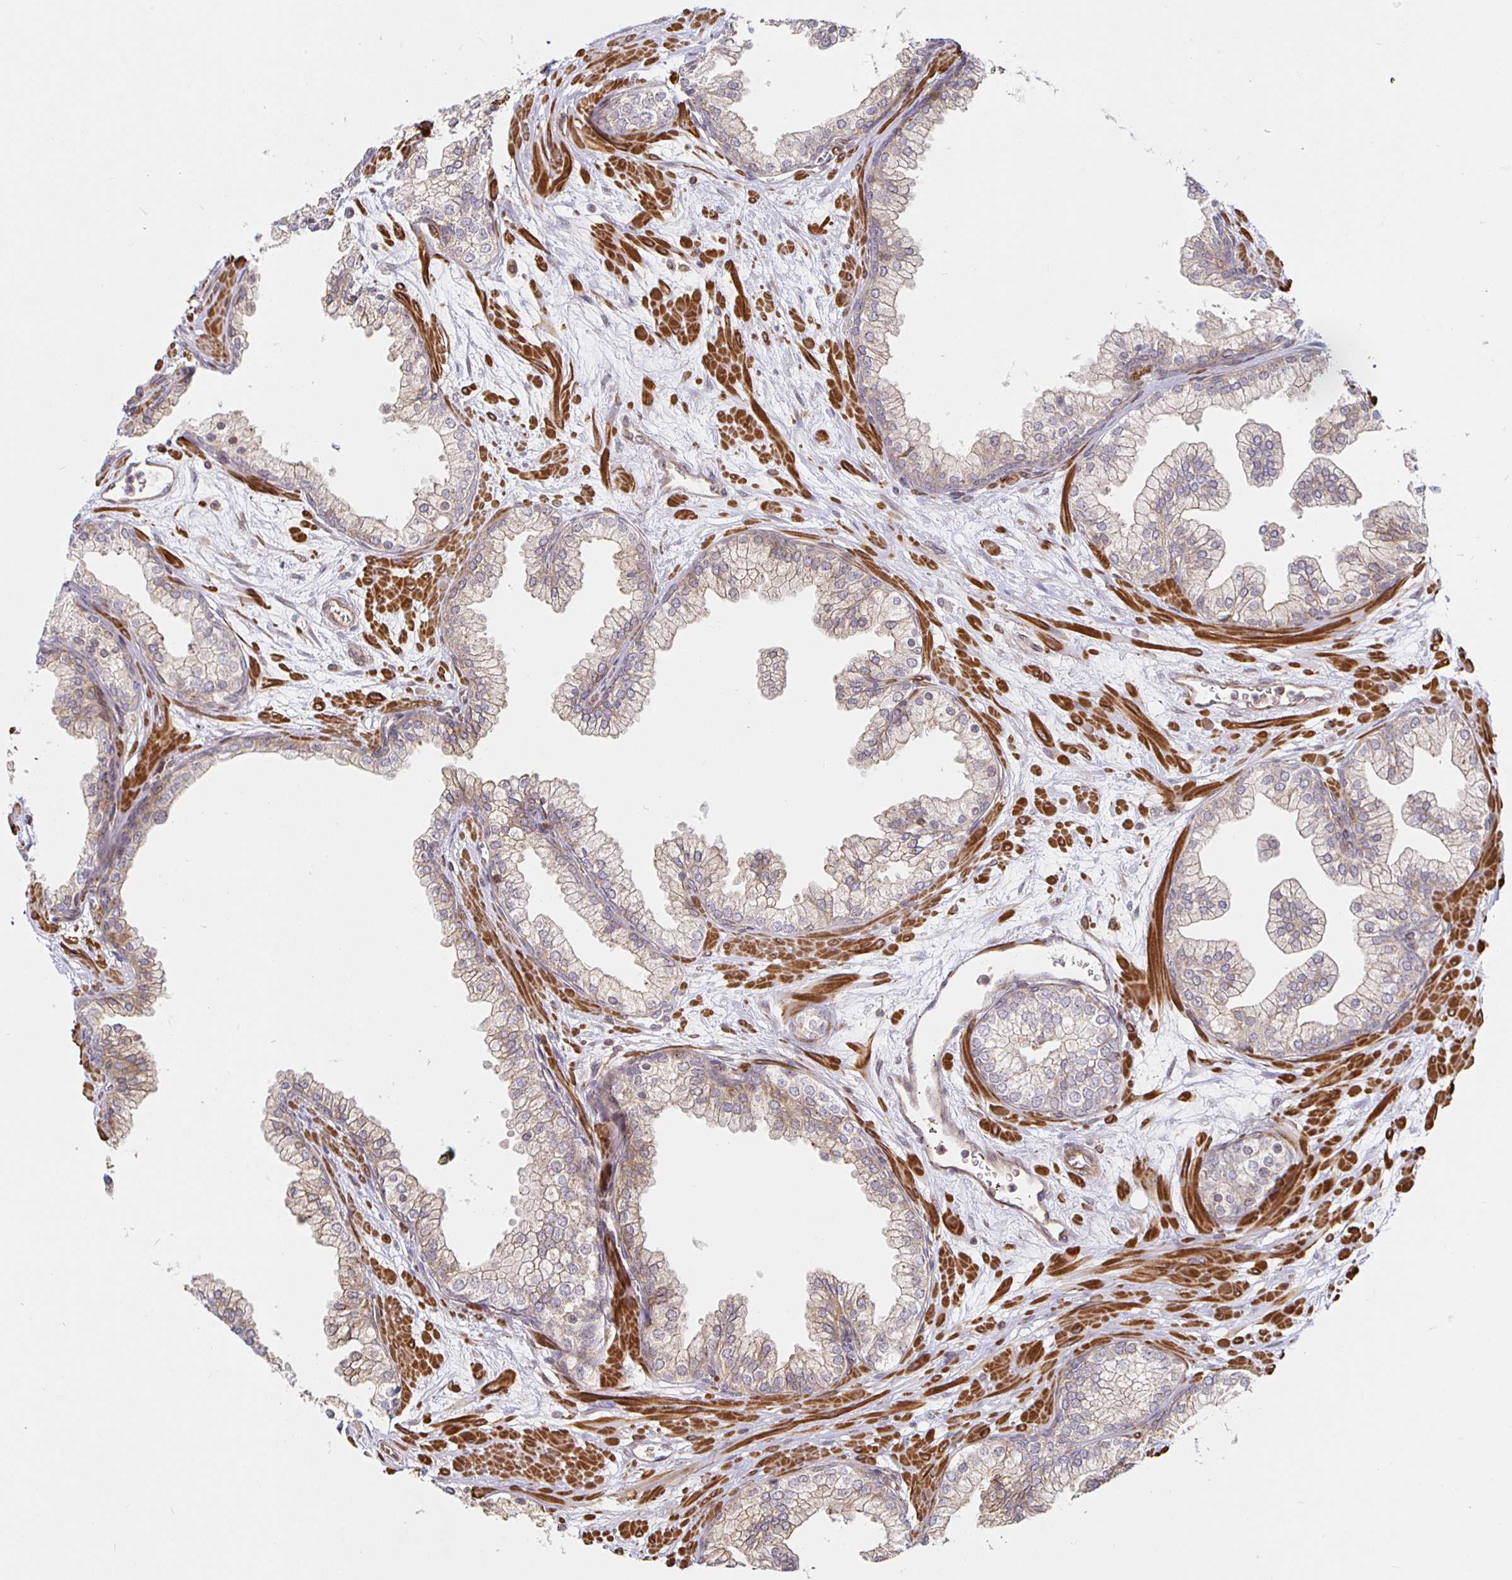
{"staining": {"intensity": "weak", "quantity": "25%-75%", "location": "cytoplasmic/membranous"}, "tissue": "prostate", "cell_type": "Glandular cells", "image_type": "normal", "snomed": [{"axis": "morphology", "description": "Normal tissue, NOS"}, {"axis": "topography", "description": "Prostate"}, {"axis": "topography", "description": "Peripheral nerve tissue"}], "caption": "Protein expression analysis of unremarkable prostate displays weak cytoplasmic/membranous staining in about 25%-75% of glandular cells. (Brightfield microscopy of DAB IHC at high magnification).", "gene": "STRAP", "patient": {"sex": "male", "age": 61}}